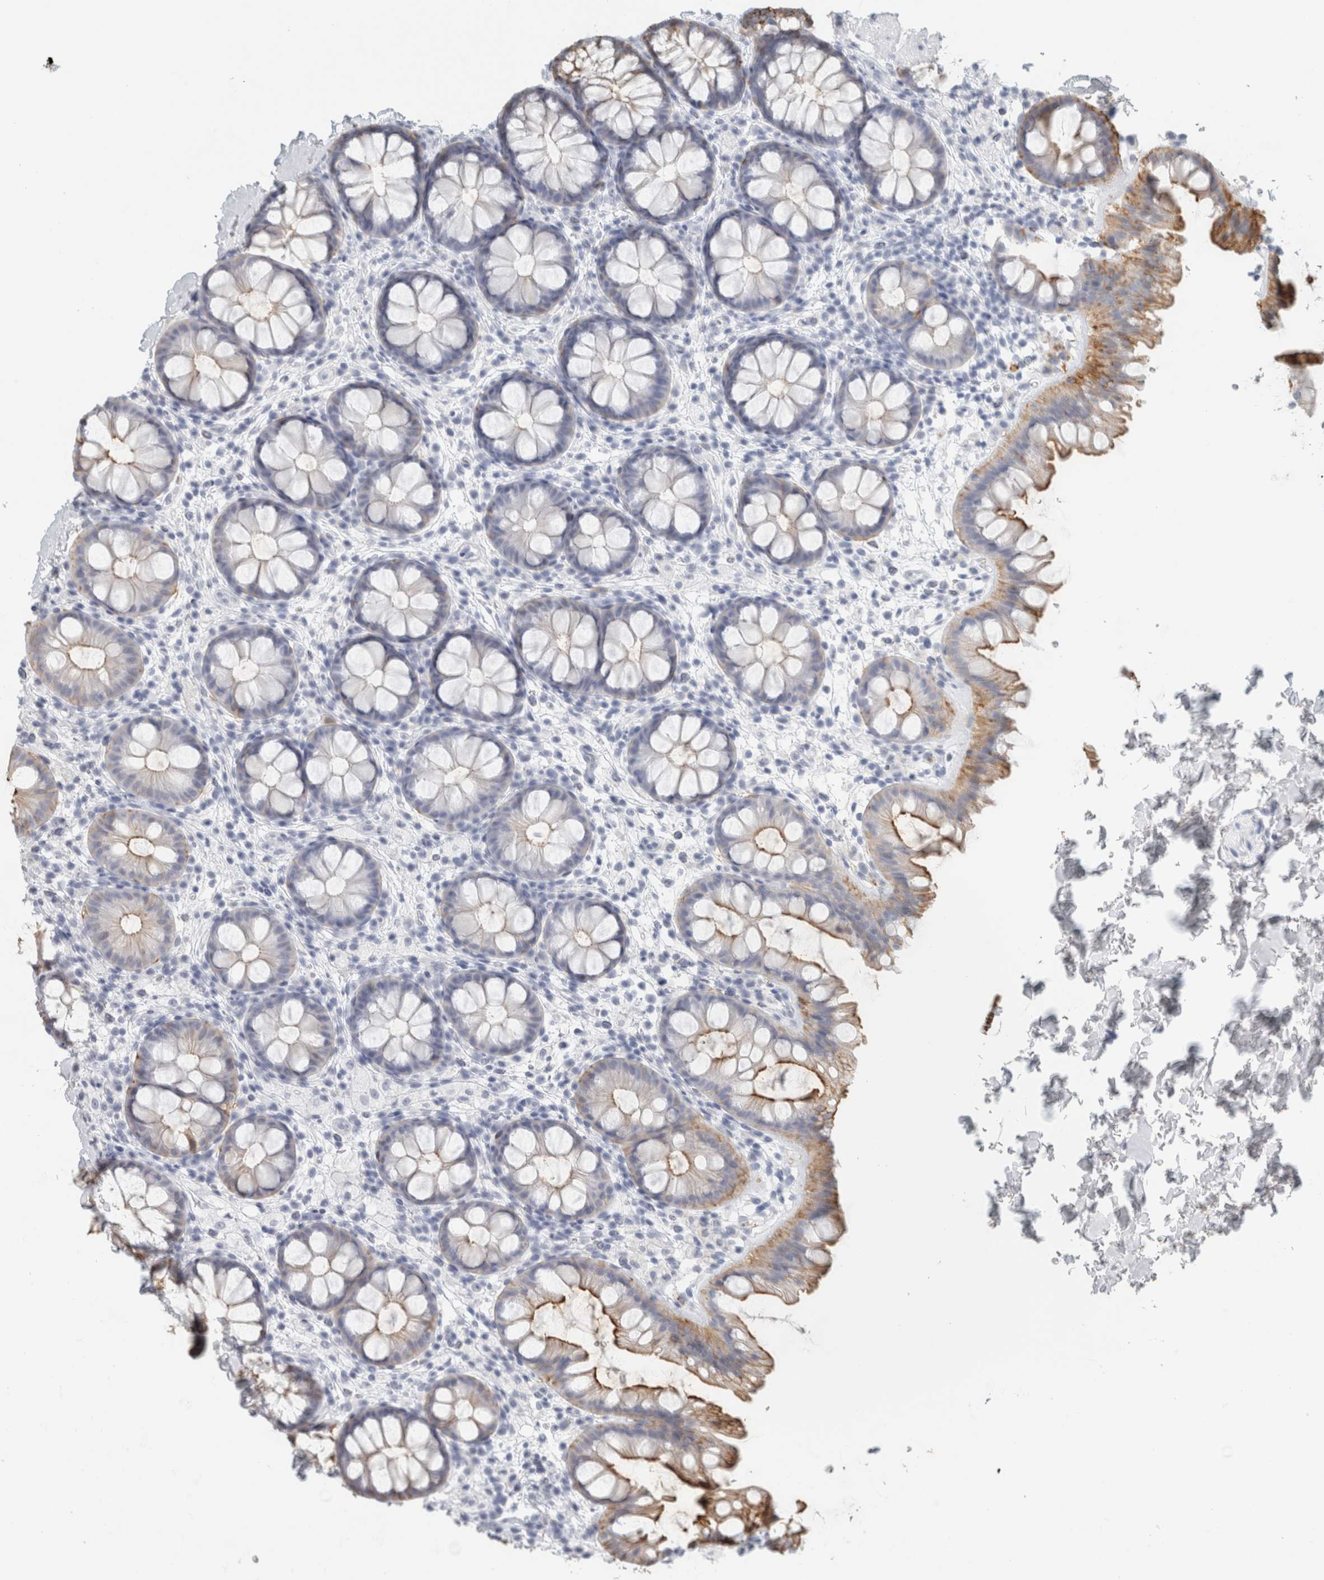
{"staining": {"intensity": "negative", "quantity": "none", "location": "none"}, "tissue": "colon", "cell_type": "Endothelial cells", "image_type": "normal", "snomed": [{"axis": "morphology", "description": "Normal tissue, NOS"}, {"axis": "topography", "description": "Colon"}], "caption": "An IHC micrograph of unremarkable colon is shown. There is no staining in endothelial cells of colon. (Brightfield microscopy of DAB (3,3'-diaminobenzidine) immunohistochemistry (IHC) at high magnification).", "gene": "TSPAN8", "patient": {"sex": "female", "age": 62}}